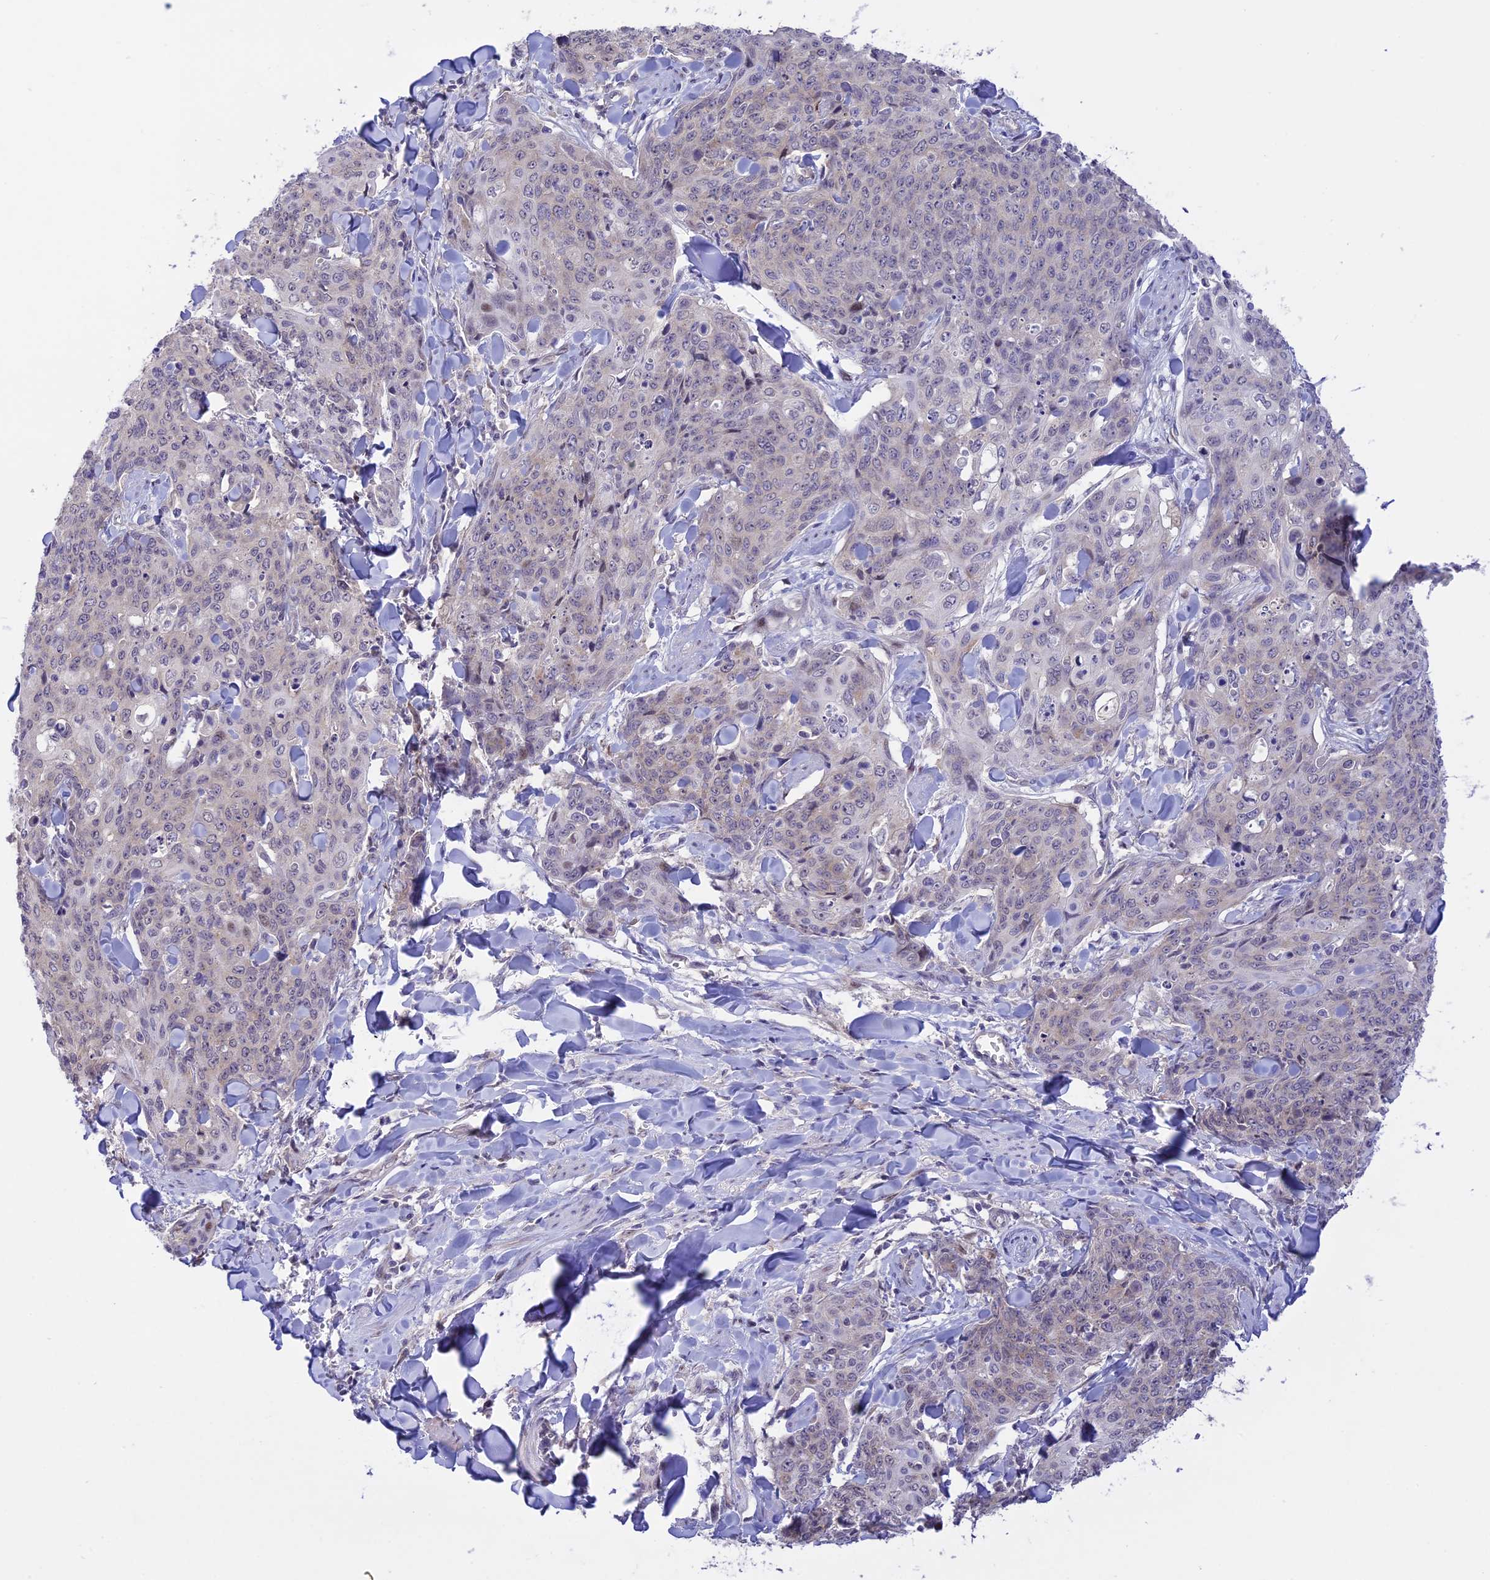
{"staining": {"intensity": "negative", "quantity": "none", "location": "none"}, "tissue": "skin cancer", "cell_type": "Tumor cells", "image_type": "cancer", "snomed": [{"axis": "morphology", "description": "Squamous cell carcinoma, NOS"}, {"axis": "topography", "description": "Skin"}, {"axis": "topography", "description": "Vulva"}], "caption": "Immunohistochemistry (IHC) of squamous cell carcinoma (skin) exhibits no staining in tumor cells.", "gene": "ZNF837", "patient": {"sex": "female", "age": 85}}